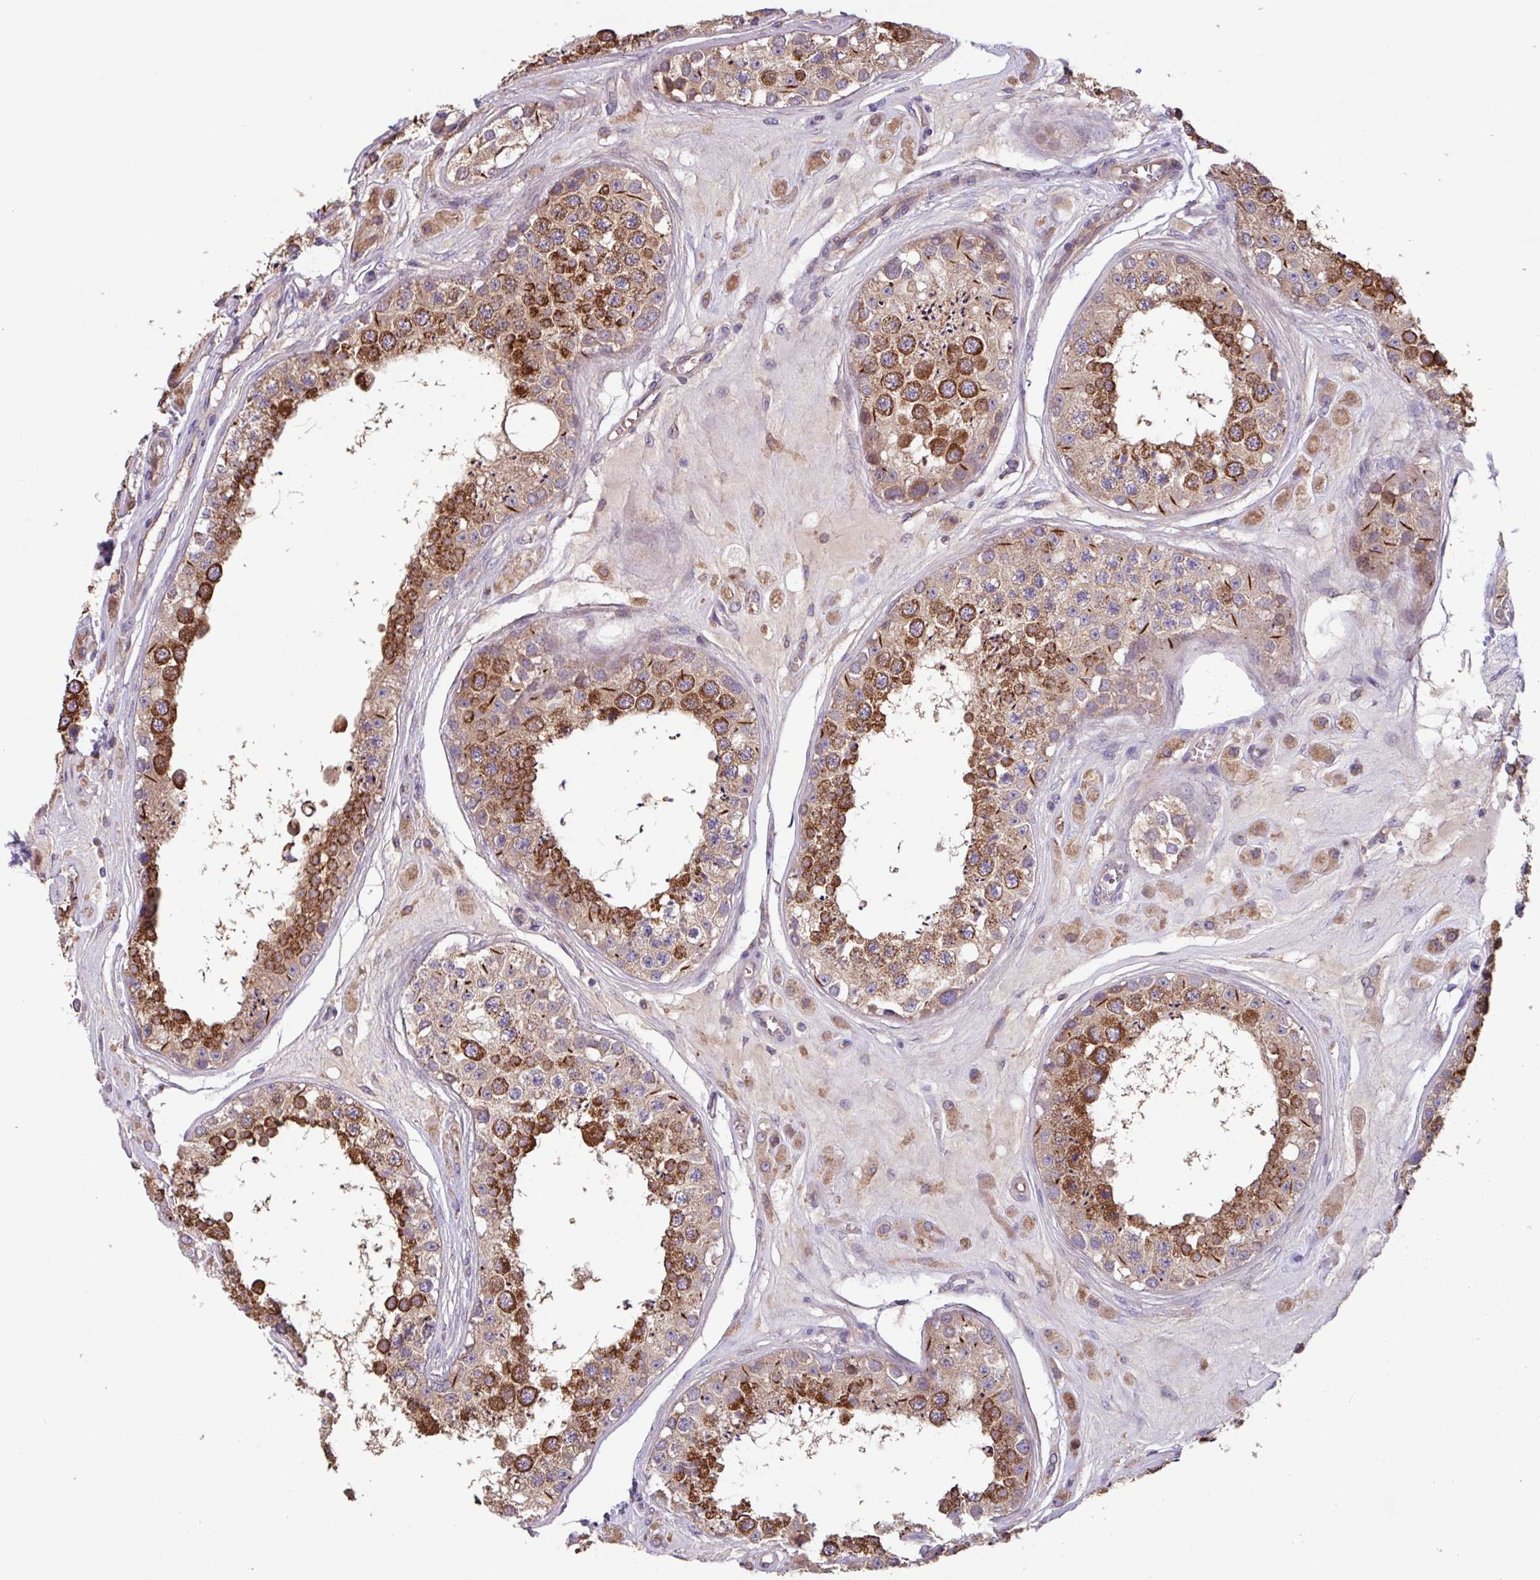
{"staining": {"intensity": "strong", "quantity": "25%-75%", "location": "cytoplasmic/membranous"}, "tissue": "testis", "cell_type": "Cells in seminiferous ducts", "image_type": "normal", "snomed": [{"axis": "morphology", "description": "Normal tissue, NOS"}, {"axis": "topography", "description": "Testis"}], "caption": "A high amount of strong cytoplasmic/membranous staining is appreciated in approximately 25%-75% of cells in seminiferous ducts in benign testis. Using DAB (brown) and hematoxylin (blue) stains, captured at high magnification using brightfield microscopy.", "gene": "PTPRQ", "patient": {"sex": "male", "age": 25}}